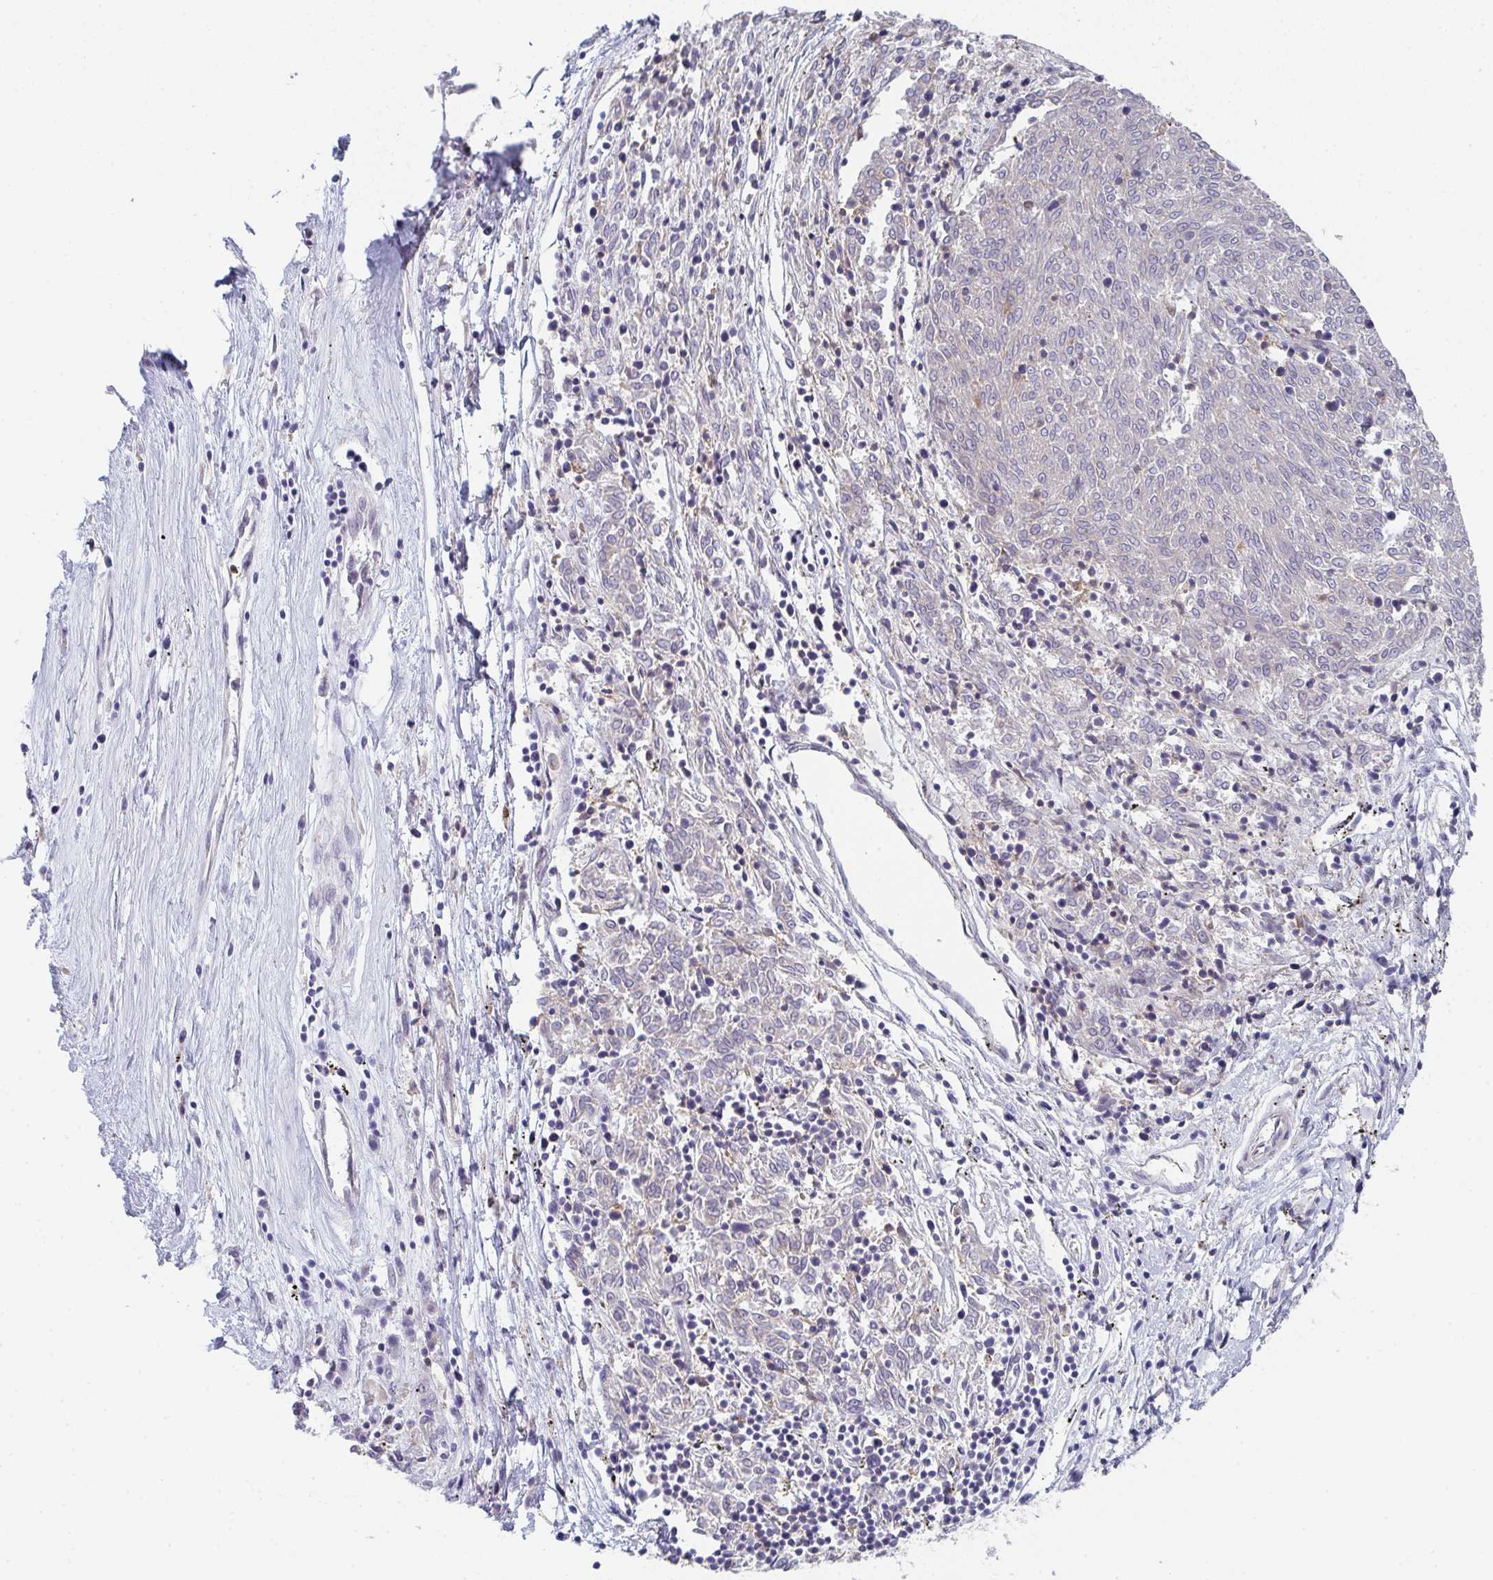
{"staining": {"intensity": "negative", "quantity": "none", "location": "none"}, "tissue": "melanoma", "cell_type": "Tumor cells", "image_type": "cancer", "snomed": [{"axis": "morphology", "description": "Malignant melanoma, NOS"}, {"axis": "topography", "description": "Skin"}], "caption": "The photomicrograph demonstrates no significant expression in tumor cells of melanoma.", "gene": "KLHL33", "patient": {"sex": "female", "age": 72}}